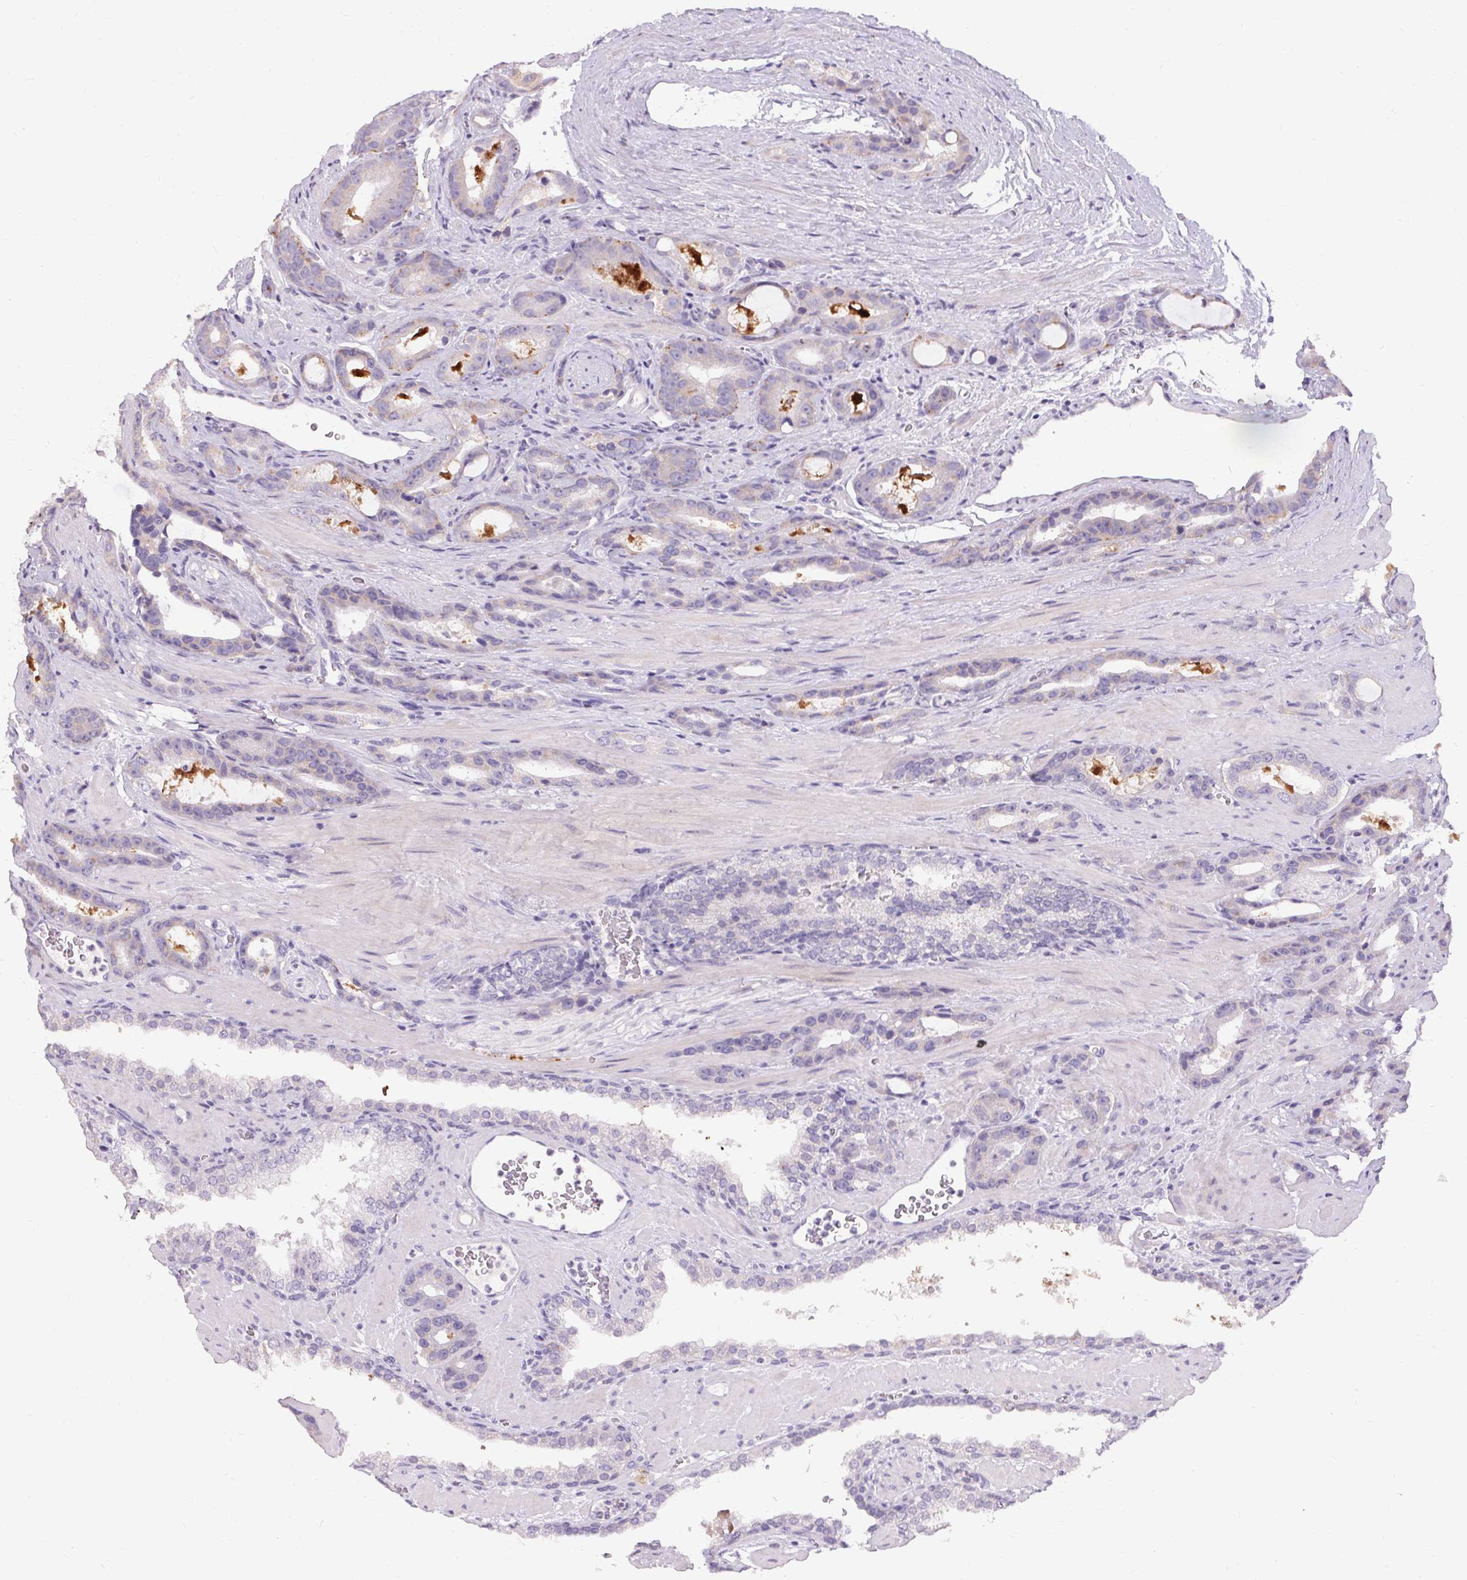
{"staining": {"intensity": "negative", "quantity": "none", "location": "none"}, "tissue": "prostate cancer", "cell_type": "Tumor cells", "image_type": "cancer", "snomed": [{"axis": "morphology", "description": "Adenocarcinoma, High grade"}, {"axis": "topography", "description": "Prostate"}], "caption": "Immunohistochemistry photomicrograph of neoplastic tissue: prostate cancer stained with DAB demonstrates no significant protein positivity in tumor cells. The staining was performed using DAB (3,3'-diaminobenzidine) to visualize the protein expression in brown, while the nuclei were stained in blue with hematoxylin (Magnification: 20x).", "gene": "HSD17B3", "patient": {"sex": "male", "age": 65}}